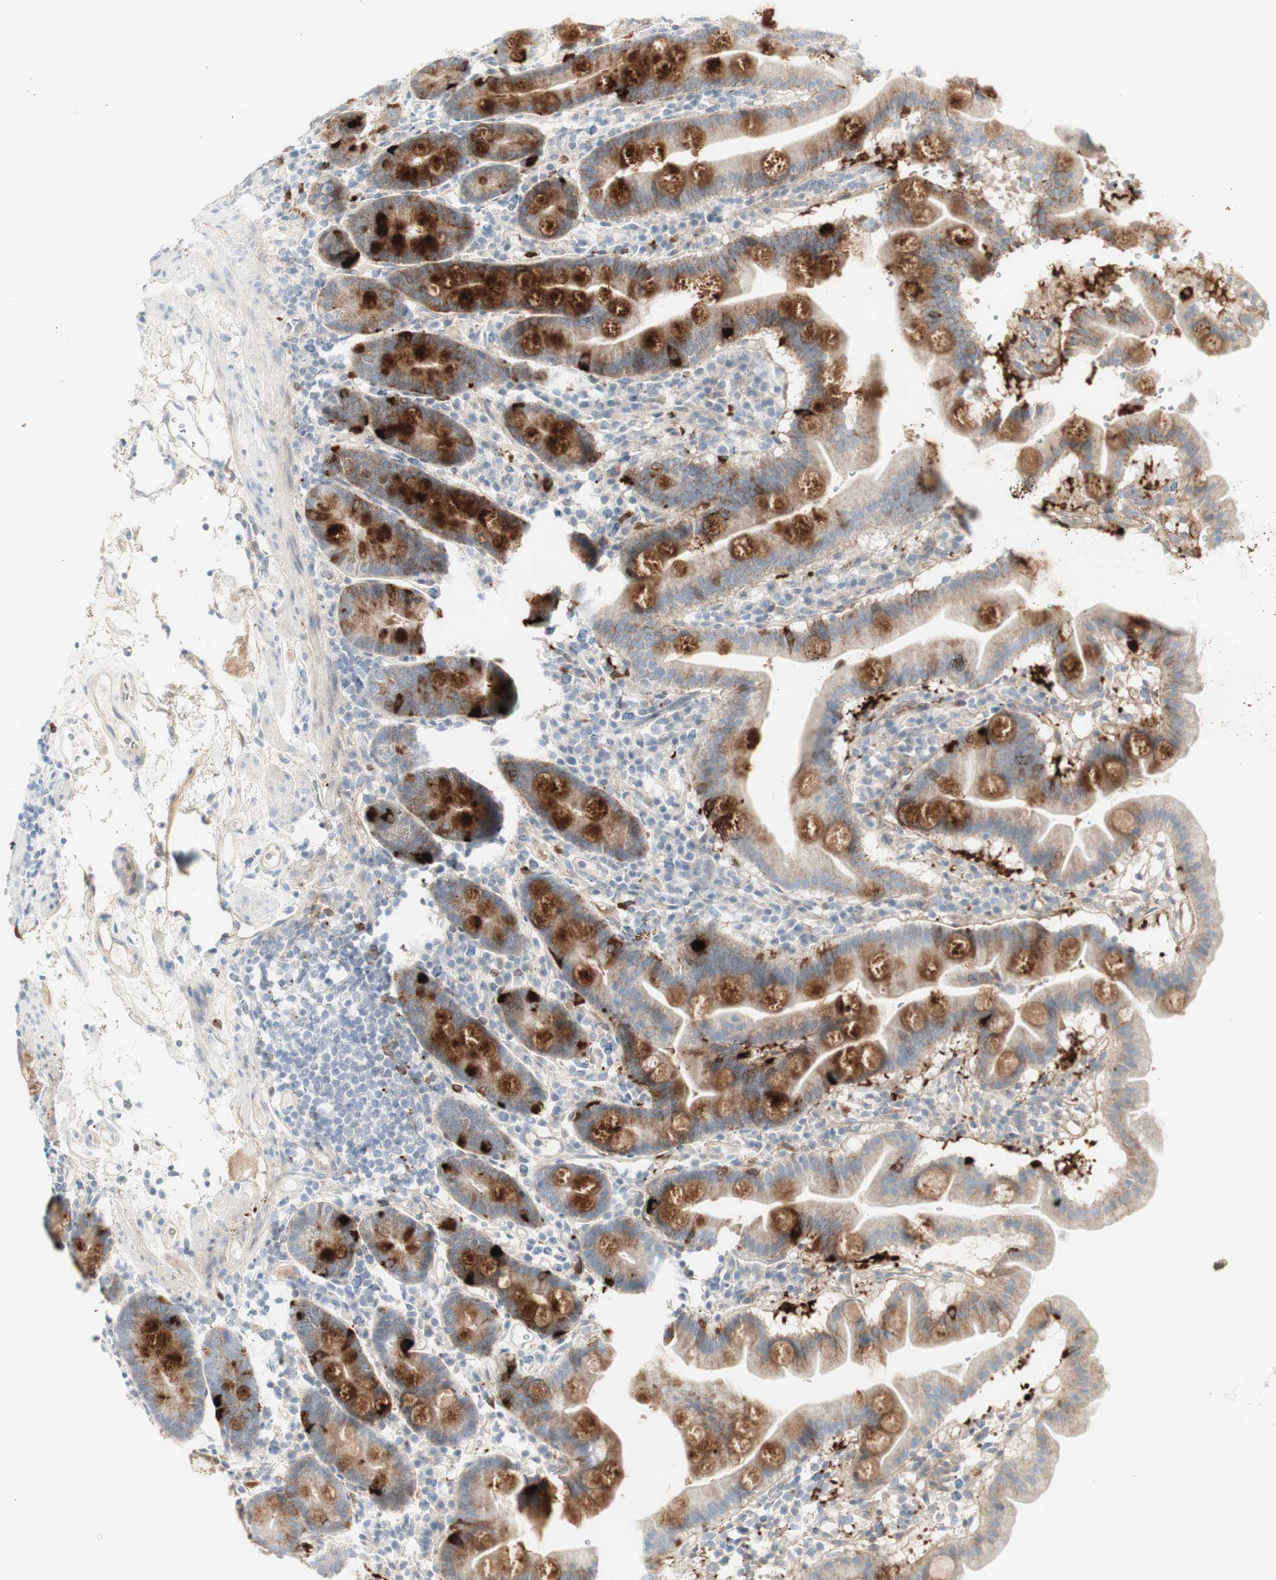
{"staining": {"intensity": "strong", "quantity": "25%-75%", "location": "cytoplasmic/membranous"}, "tissue": "duodenum", "cell_type": "Glandular cells", "image_type": "normal", "snomed": [{"axis": "morphology", "description": "Normal tissue, NOS"}, {"axis": "topography", "description": "Duodenum"}], "caption": "IHC of benign human duodenum displays high levels of strong cytoplasmic/membranous staining in about 25%-75% of glandular cells. The protein of interest is stained brown, and the nuclei are stained in blue (DAB (3,3'-diaminobenzidine) IHC with brightfield microscopy, high magnification).", "gene": "MDK", "patient": {"sex": "male", "age": 50}}